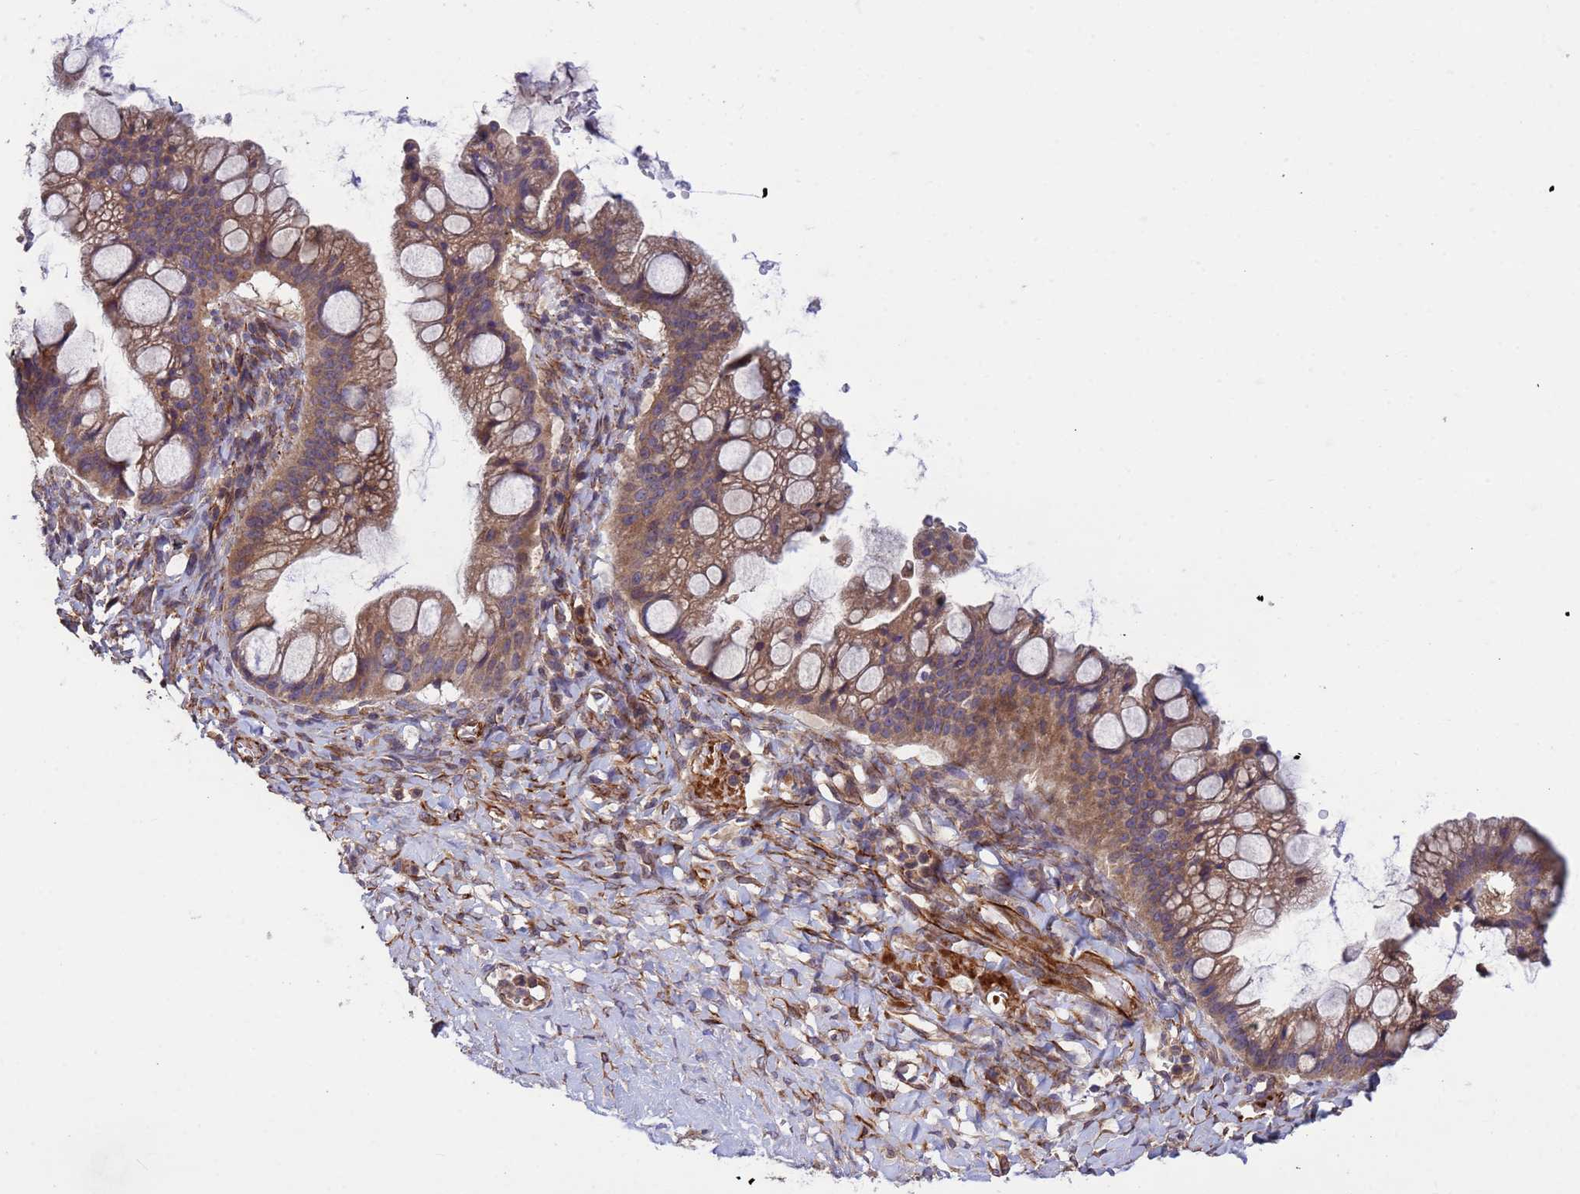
{"staining": {"intensity": "moderate", "quantity": ">75%", "location": "cytoplasmic/membranous"}, "tissue": "ovarian cancer", "cell_type": "Tumor cells", "image_type": "cancer", "snomed": [{"axis": "morphology", "description": "Cystadenocarcinoma, mucinous, NOS"}, {"axis": "topography", "description": "Ovary"}], "caption": "Immunohistochemical staining of ovarian cancer (mucinous cystadenocarcinoma) reveals moderate cytoplasmic/membranous protein positivity in approximately >75% of tumor cells.", "gene": "RAB10", "patient": {"sex": "female", "age": 73}}